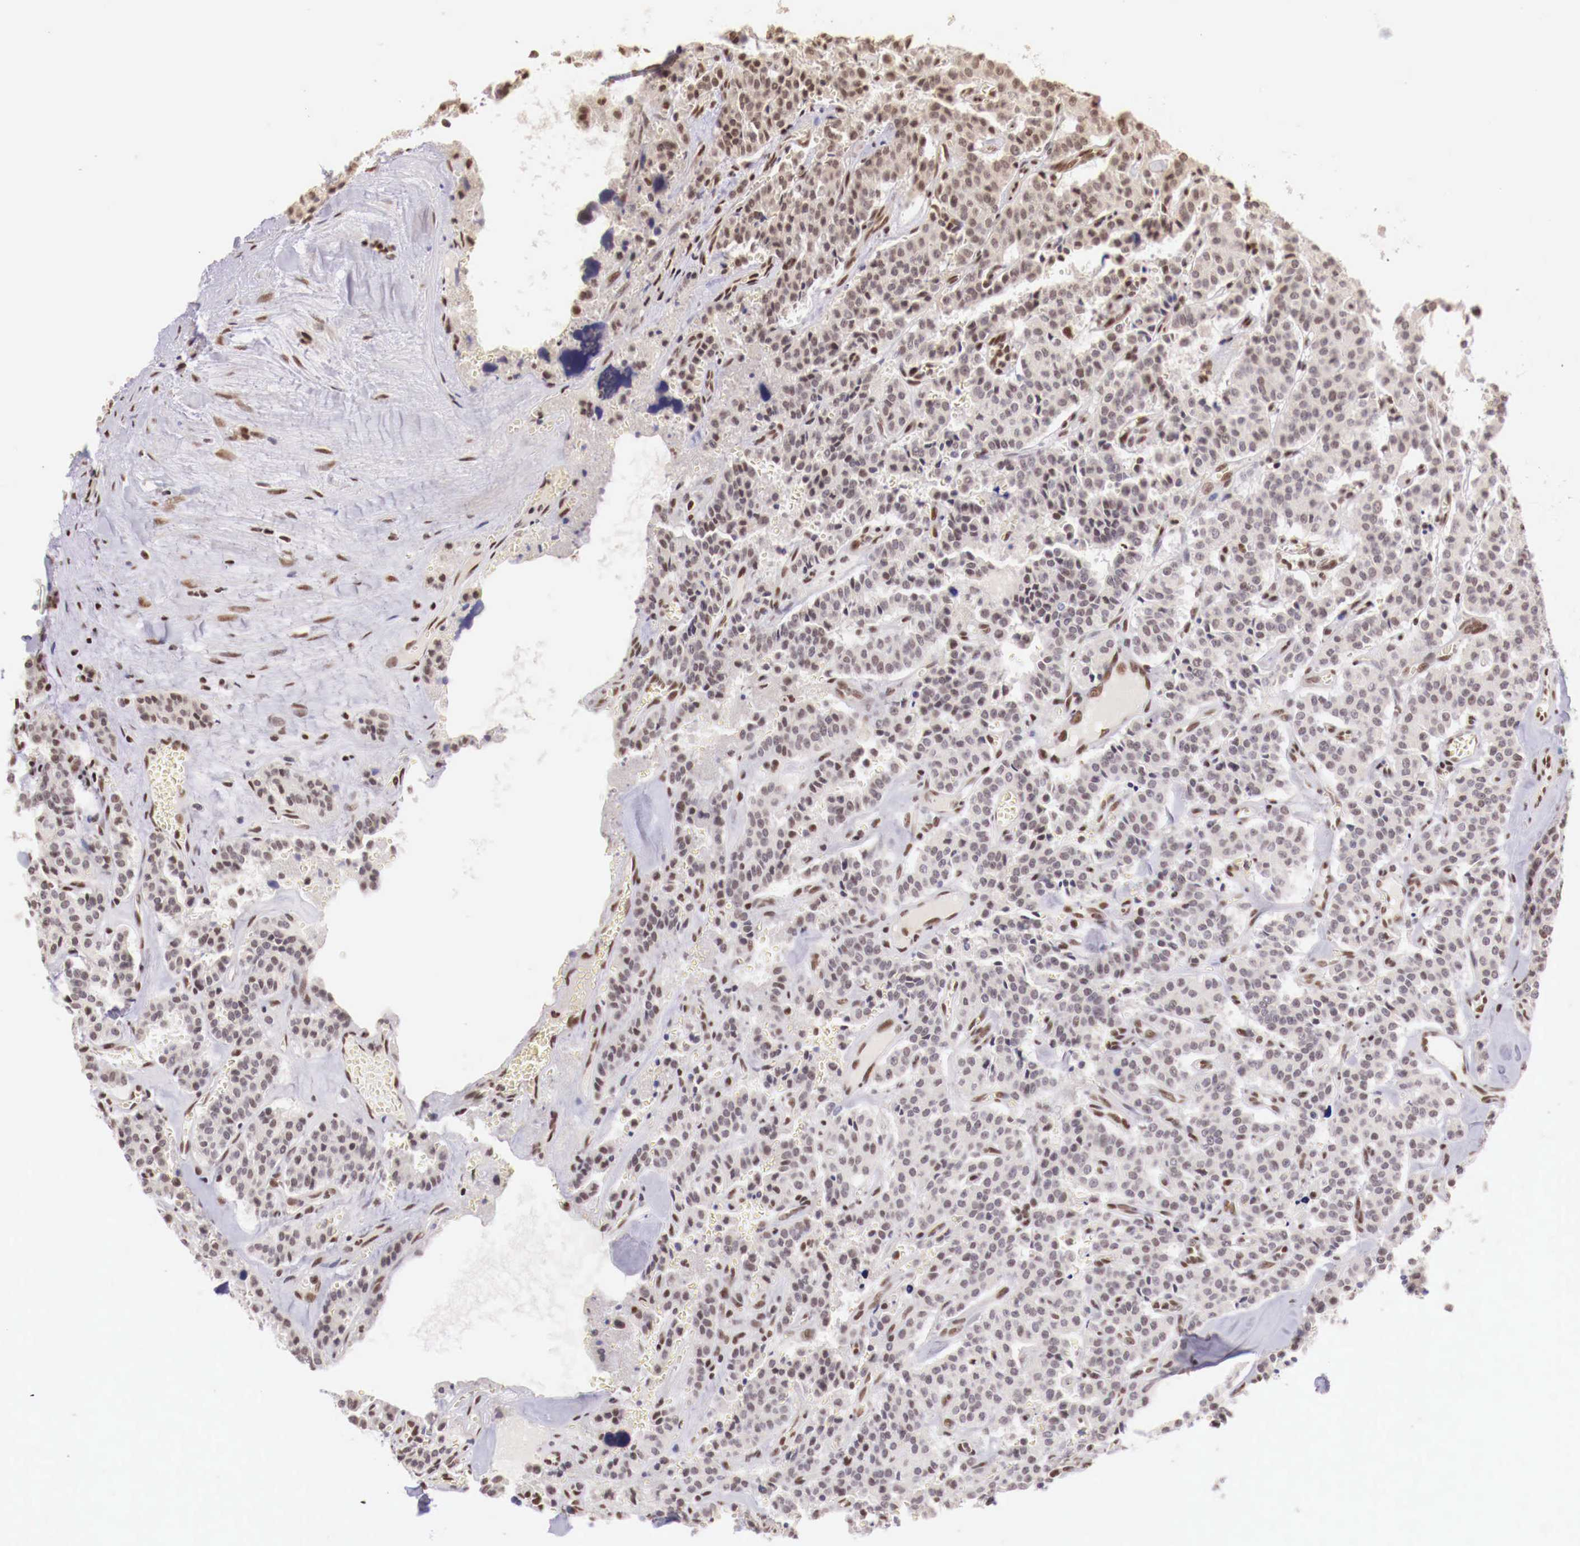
{"staining": {"intensity": "weak", "quantity": "25%-75%", "location": "nuclear"}, "tissue": "carcinoid", "cell_type": "Tumor cells", "image_type": "cancer", "snomed": [{"axis": "morphology", "description": "Carcinoid, malignant, NOS"}, {"axis": "topography", "description": "Bronchus"}], "caption": "Immunohistochemistry (DAB (3,3'-diaminobenzidine)) staining of carcinoid shows weak nuclear protein positivity in approximately 25%-75% of tumor cells.", "gene": "SP1", "patient": {"sex": "male", "age": 55}}